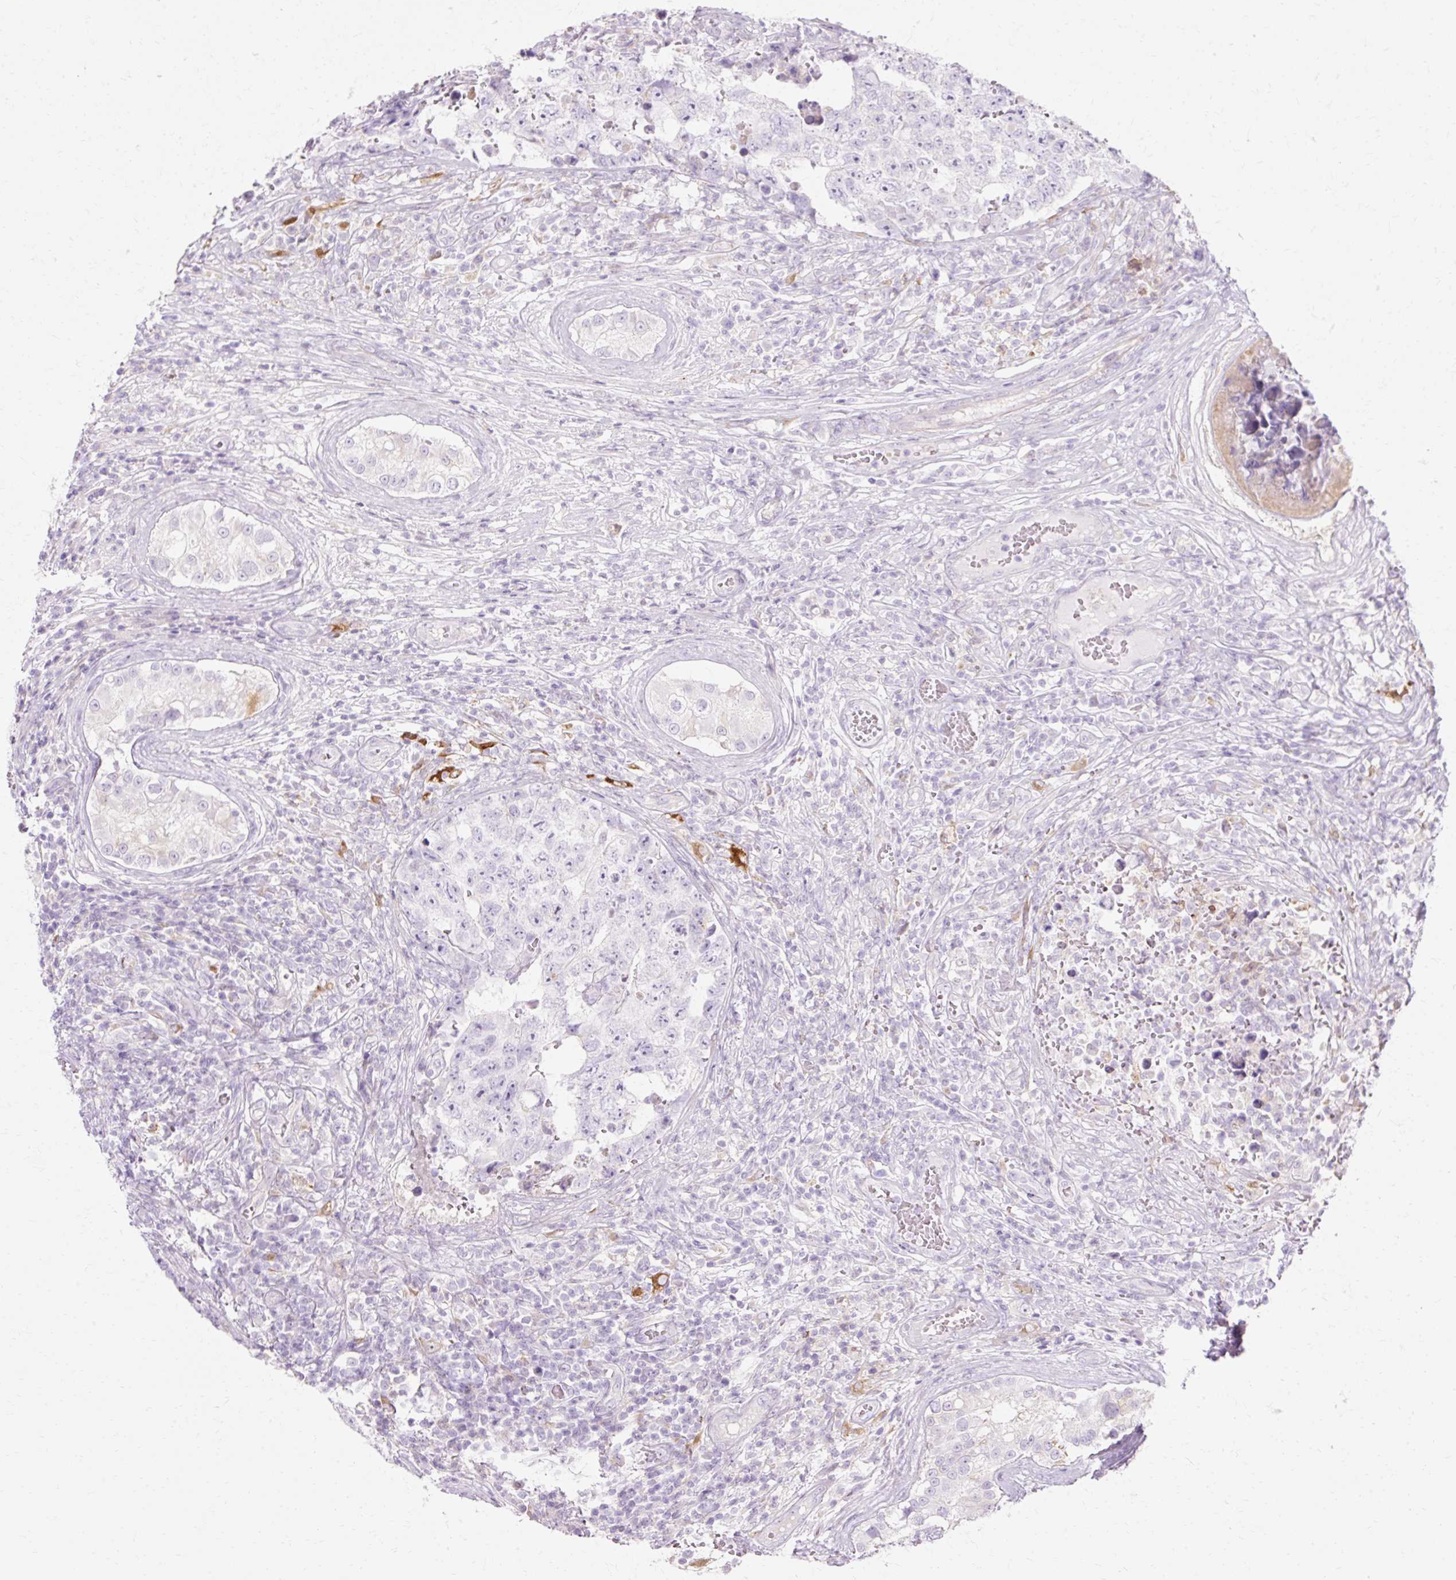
{"staining": {"intensity": "negative", "quantity": "none", "location": "none"}, "tissue": "testis cancer", "cell_type": "Tumor cells", "image_type": "cancer", "snomed": [{"axis": "morphology", "description": "Carcinoma, Embryonal, NOS"}, {"axis": "topography", "description": "Testis"}], "caption": "Tumor cells are negative for protein expression in human testis cancer.", "gene": "HSD11B1", "patient": {"sex": "male", "age": 25}}